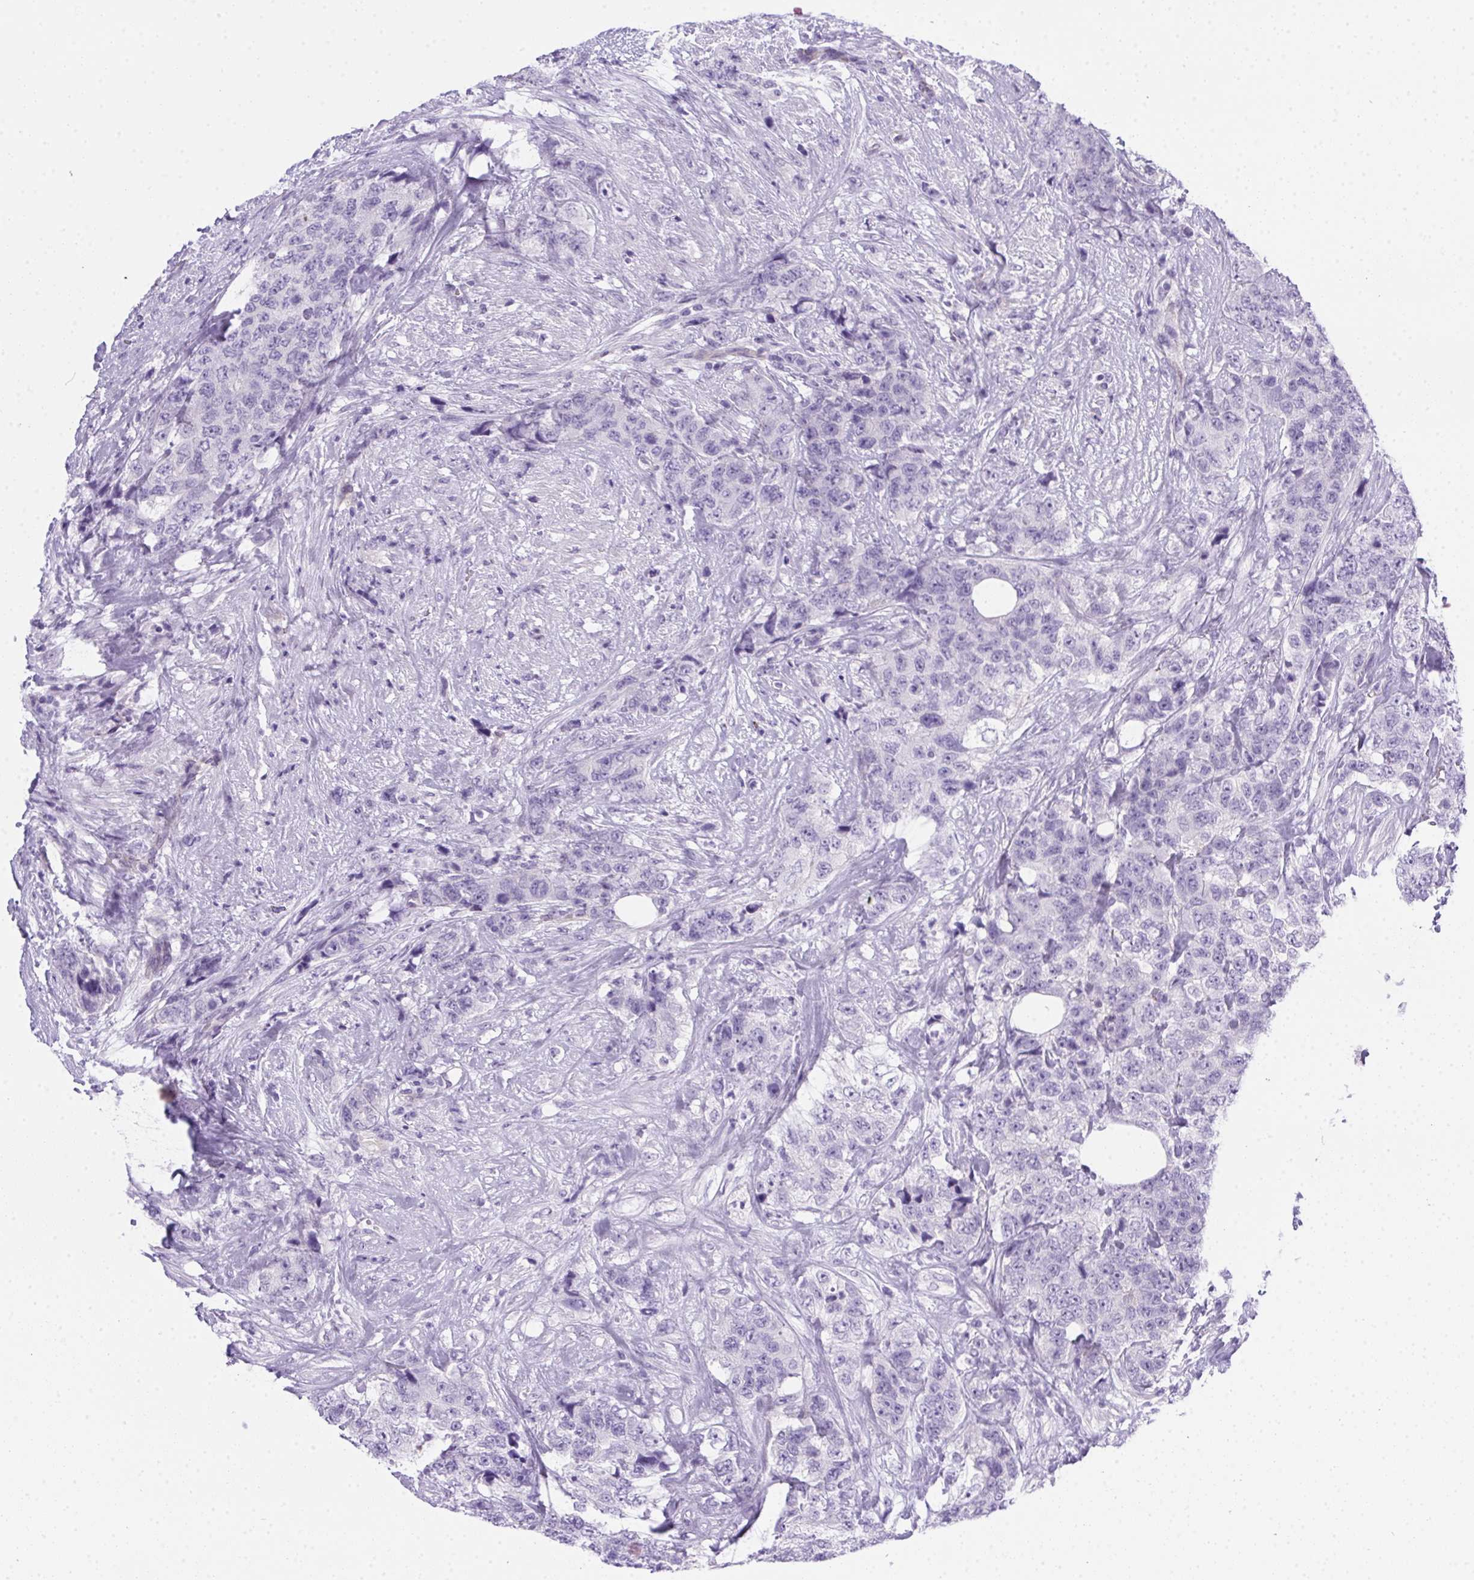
{"staining": {"intensity": "negative", "quantity": "none", "location": "none"}, "tissue": "urothelial cancer", "cell_type": "Tumor cells", "image_type": "cancer", "snomed": [{"axis": "morphology", "description": "Urothelial carcinoma, High grade"}, {"axis": "topography", "description": "Urinary bladder"}], "caption": "Immunohistochemistry of urothelial carcinoma (high-grade) demonstrates no staining in tumor cells. (Stains: DAB immunohistochemistry (IHC) with hematoxylin counter stain, Microscopy: brightfield microscopy at high magnification).", "gene": "SPACA5B", "patient": {"sex": "female", "age": 78}}